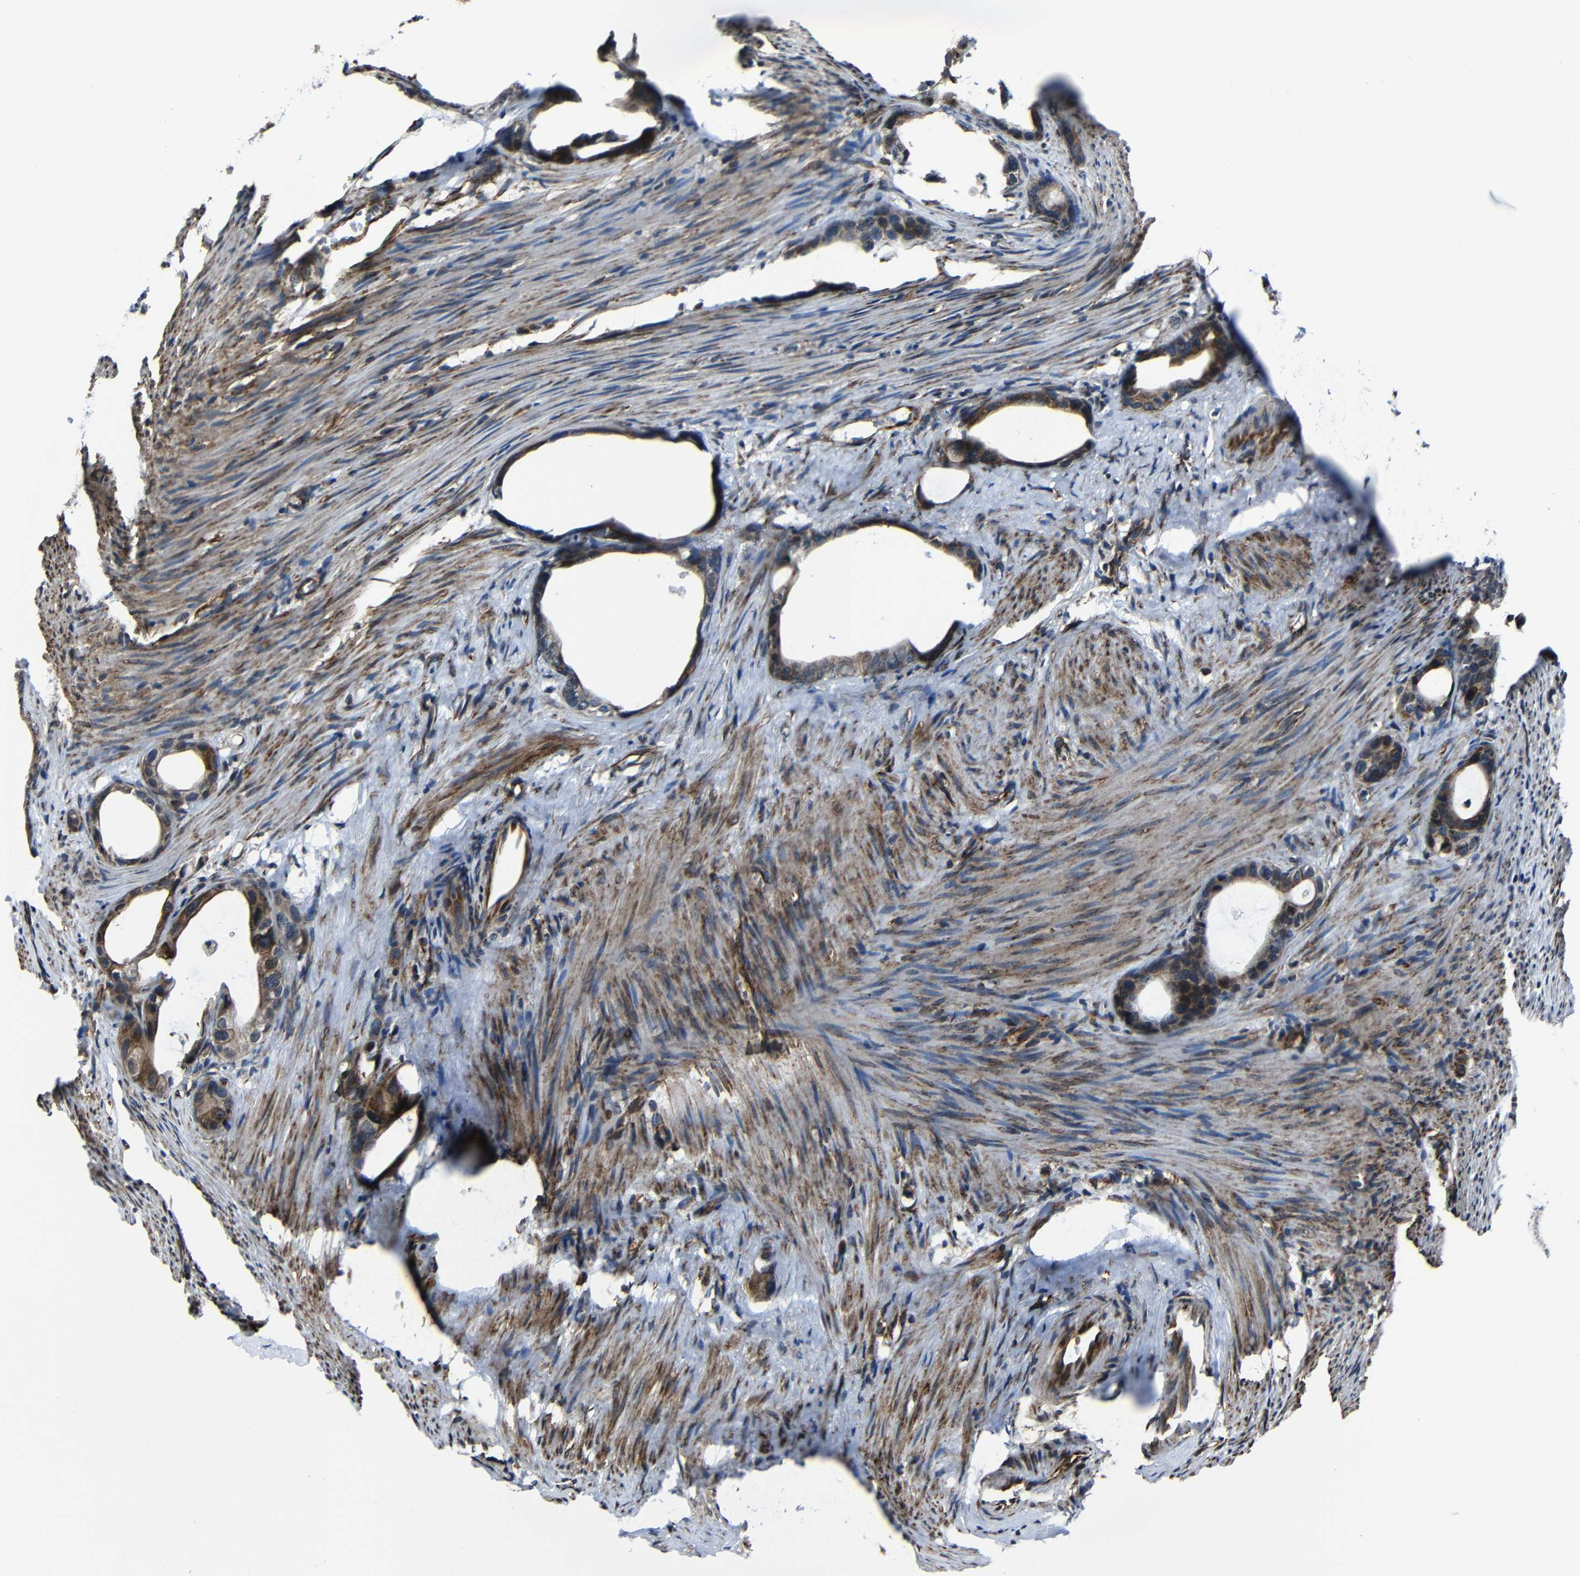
{"staining": {"intensity": "moderate", "quantity": ">75%", "location": "cytoplasmic/membranous"}, "tissue": "stomach cancer", "cell_type": "Tumor cells", "image_type": "cancer", "snomed": [{"axis": "morphology", "description": "Adenocarcinoma, NOS"}, {"axis": "topography", "description": "Stomach"}], "caption": "This image shows stomach cancer stained with immunohistochemistry (IHC) to label a protein in brown. The cytoplasmic/membranous of tumor cells show moderate positivity for the protein. Nuclei are counter-stained blue.", "gene": "KIAA0513", "patient": {"sex": "female", "age": 75}}